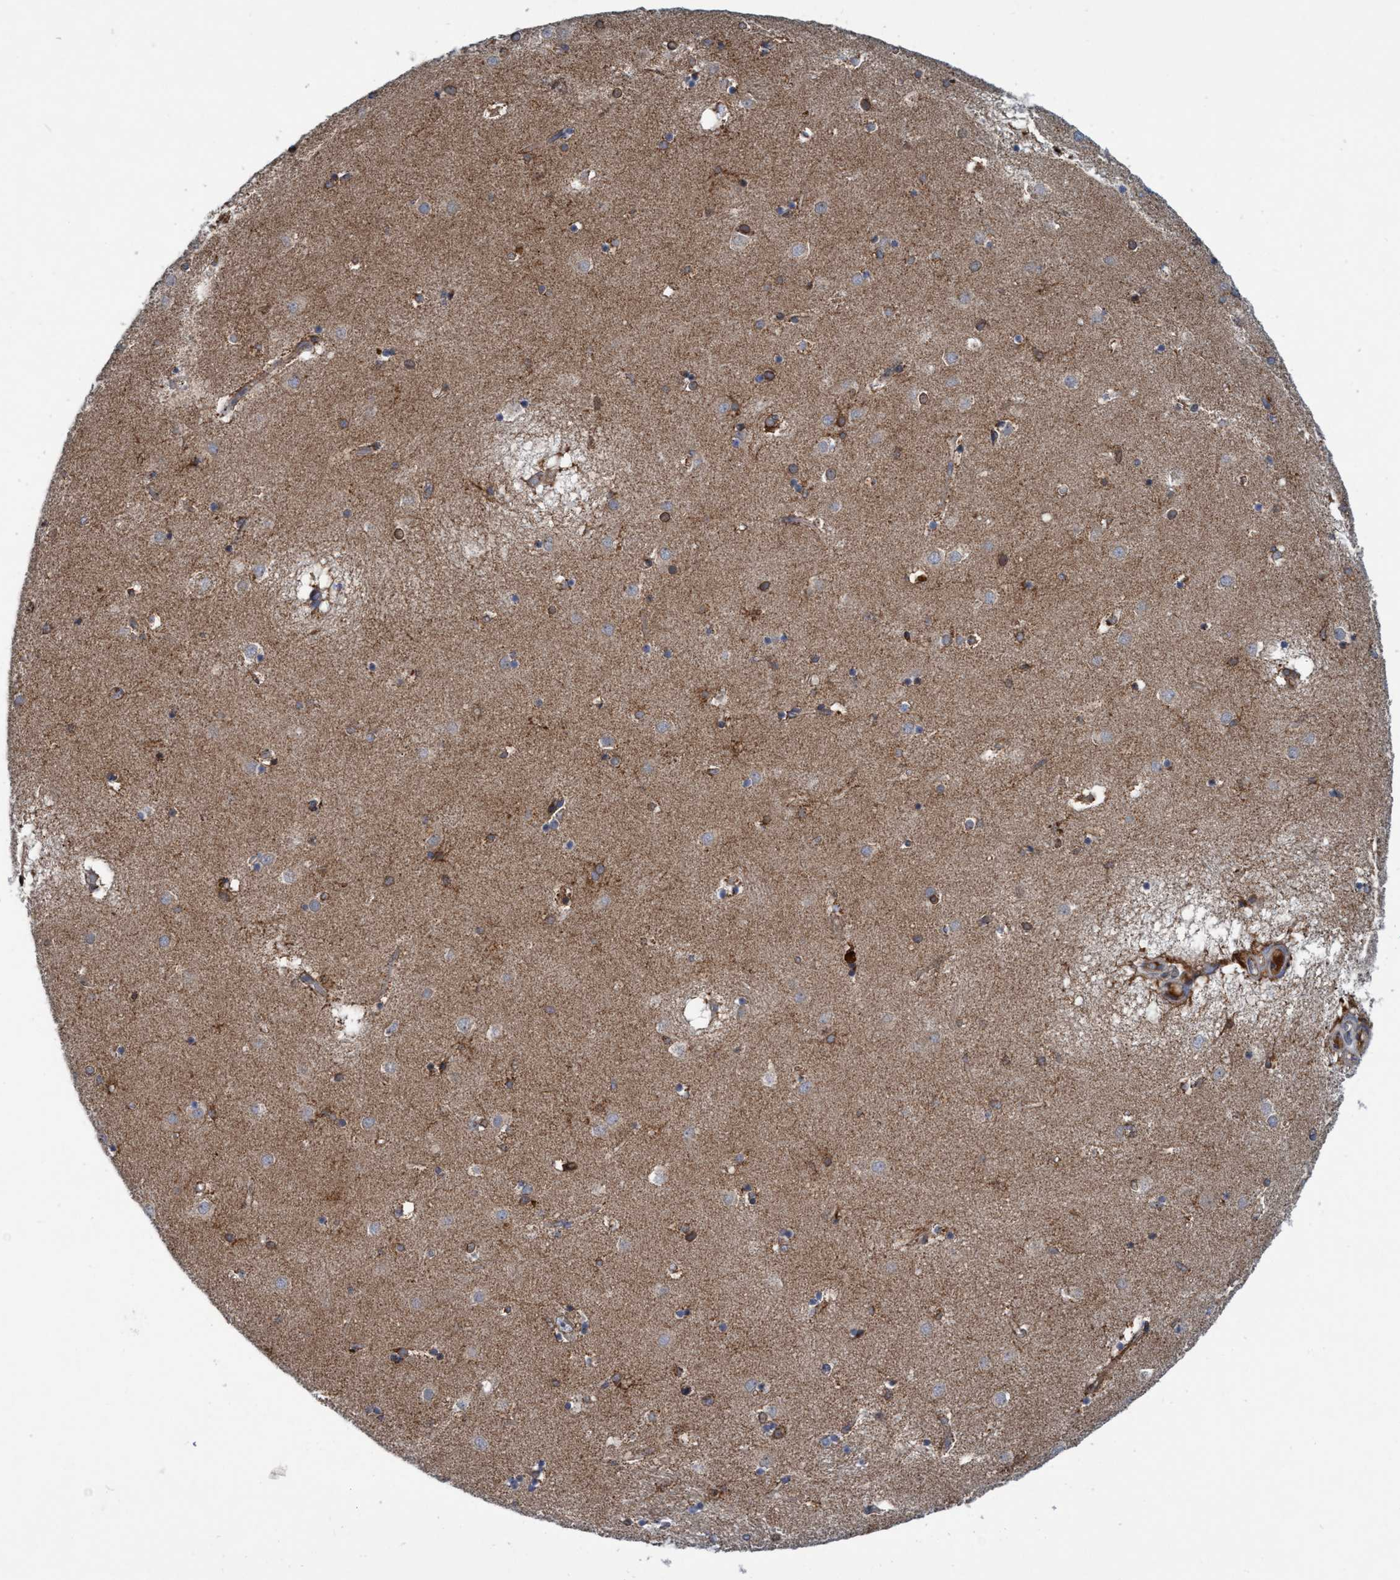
{"staining": {"intensity": "moderate", "quantity": "<25%", "location": "cytoplasmic/membranous"}, "tissue": "caudate", "cell_type": "Glial cells", "image_type": "normal", "snomed": [{"axis": "morphology", "description": "Normal tissue, NOS"}, {"axis": "topography", "description": "Lateral ventricle wall"}], "caption": "Protein staining of unremarkable caudate shows moderate cytoplasmic/membranous expression in approximately <25% of glial cells. The staining was performed using DAB (3,3'-diaminobenzidine) to visualize the protein expression in brown, while the nuclei were stained in blue with hematoxylin (Magnification: 20x).", "gene": "SLC16A3", "patient": {"sex": "male", "age": 70}}